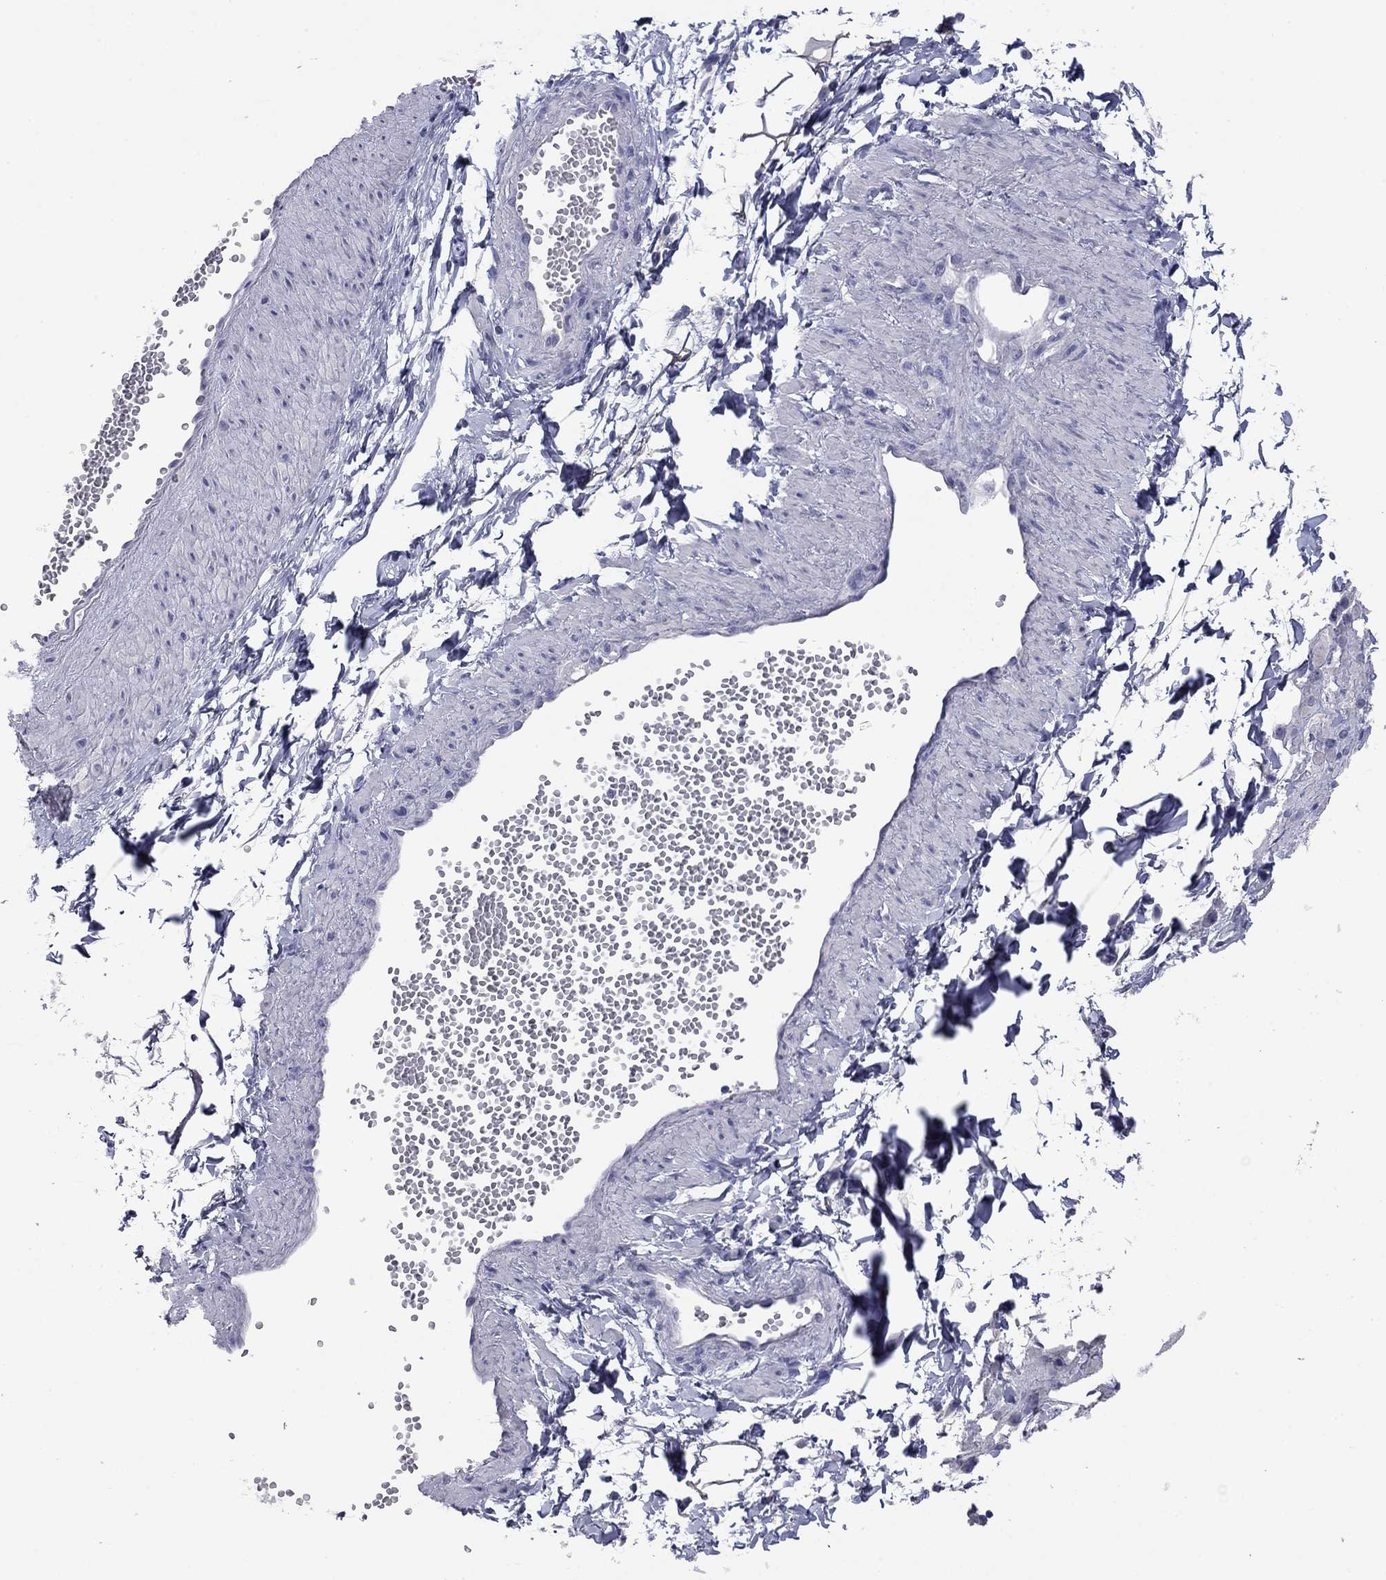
{"staining": {"intensity": "negative", "quantity": "none", "location": "none"}, "tissue": "adipose tissue", "cell_type": "Adipocytes", "image_type": "normal", "snomed": [{"axis": "morphology", "description": "Normal tissue, NOS"}, {"axis": "topography", "description": "Smooth muscle"}, {"axis": "topography", "description": "Peripheral nerve tissue"}], "caption": "High power microscopy image of an immunohistochemistry micrograph of unremarkable adipose tissue, revealing no significant staining in adipocytes.", "gene": "HAO1", "patient": {"sex": "male", "age": 22}}